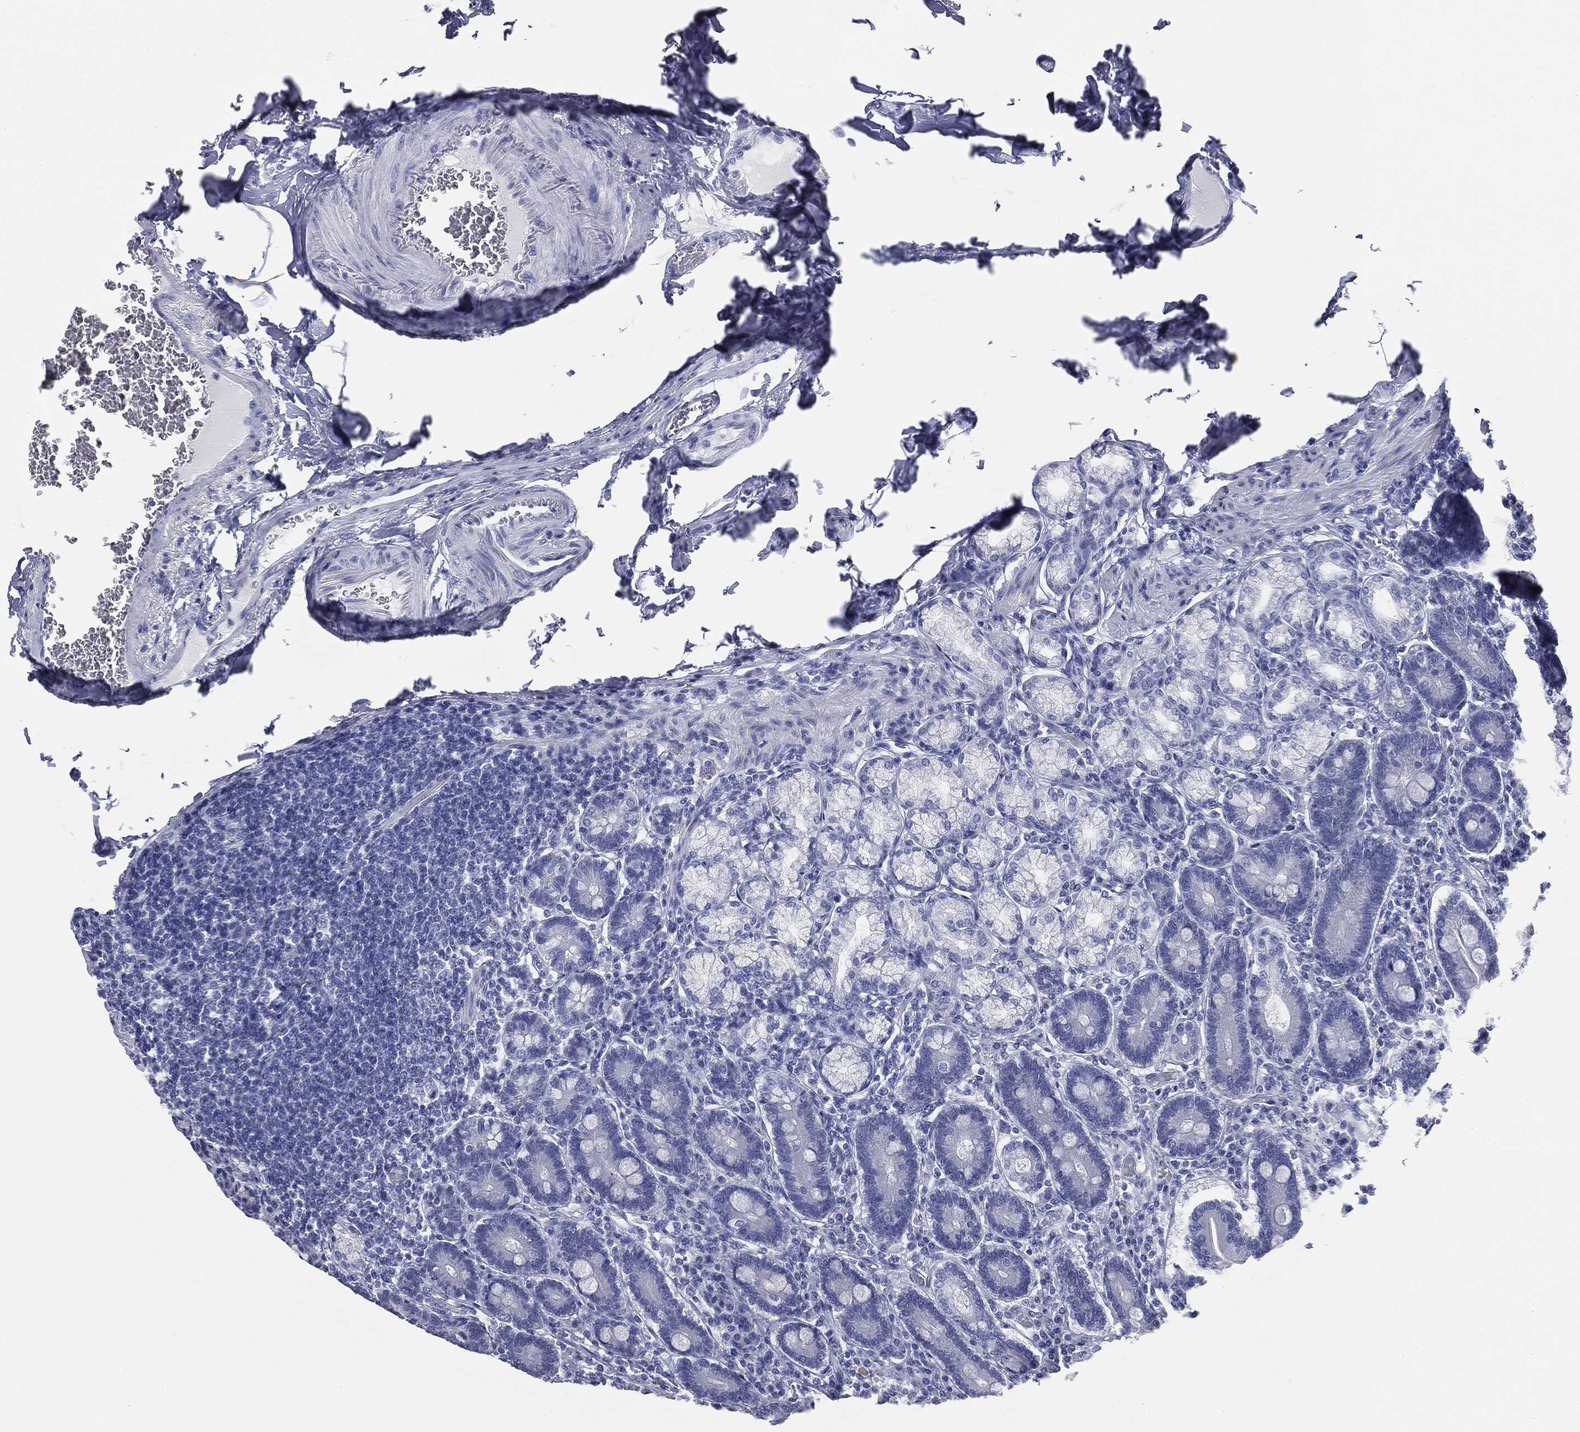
{"staining": {"intensity": "negative", "quantity": "none", "location": "none"}, "tissue": "duodenum", "cell_type": "Glandular cells", "image_type": "normal", "snomed": [{"axis": "morphology", "description": "Normal tissue, NOS"}, {"axis": "topography", "description": "Duodenum"}], "caption": "High magnification brightfield microscopy of normal duodenum stained with DAB (3,3'-diaminobenzidine) (brown) and counterstained with hematoxylin (blue): glandular cells show no significant expression. The staining is performed using DAB brown chromogen with nuclei counter-stained in using hematoxylin.", "gene": "ATP2A1", "patient": {"sex": "female", "age": 62}}